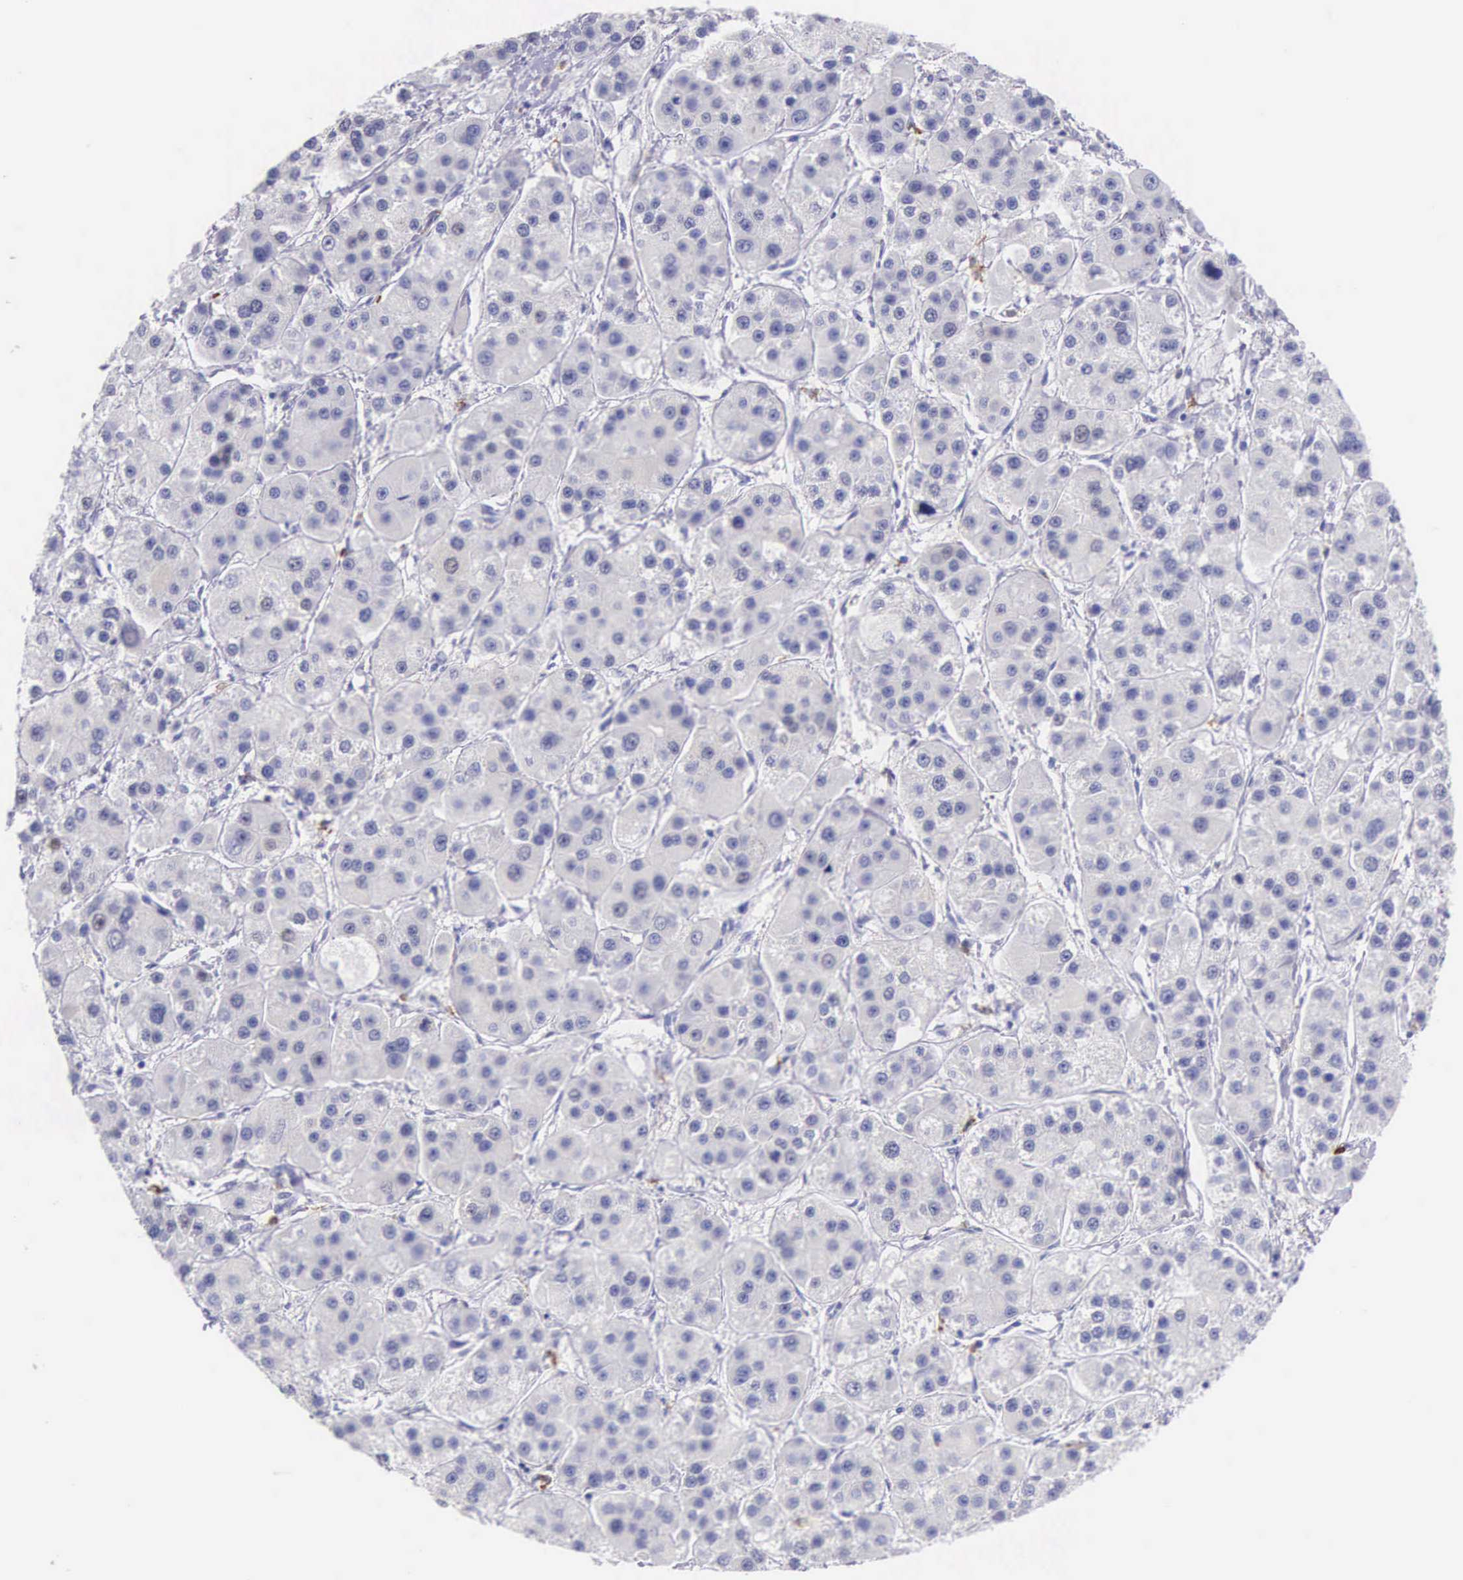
{"staining": {"intensity": "negative", "quantity": "none", "location": "none"}, "tissue": "liver cancer", "cell_type": "Tumor cells", "image_type": "cancer", "snomed": [{"axis": "morphology", "description": "Carcinoma, Hepatocellular, NOS"}, {"axis": "topography", "description": "Liver"}], "caption": "This is an immunohistochemistry (IHC) image of human liver hepatocellular carcinoma. There is no positivity in tumor cells.", "gene": "FCN1", "patient": {"sex": "female", "age": 85}}